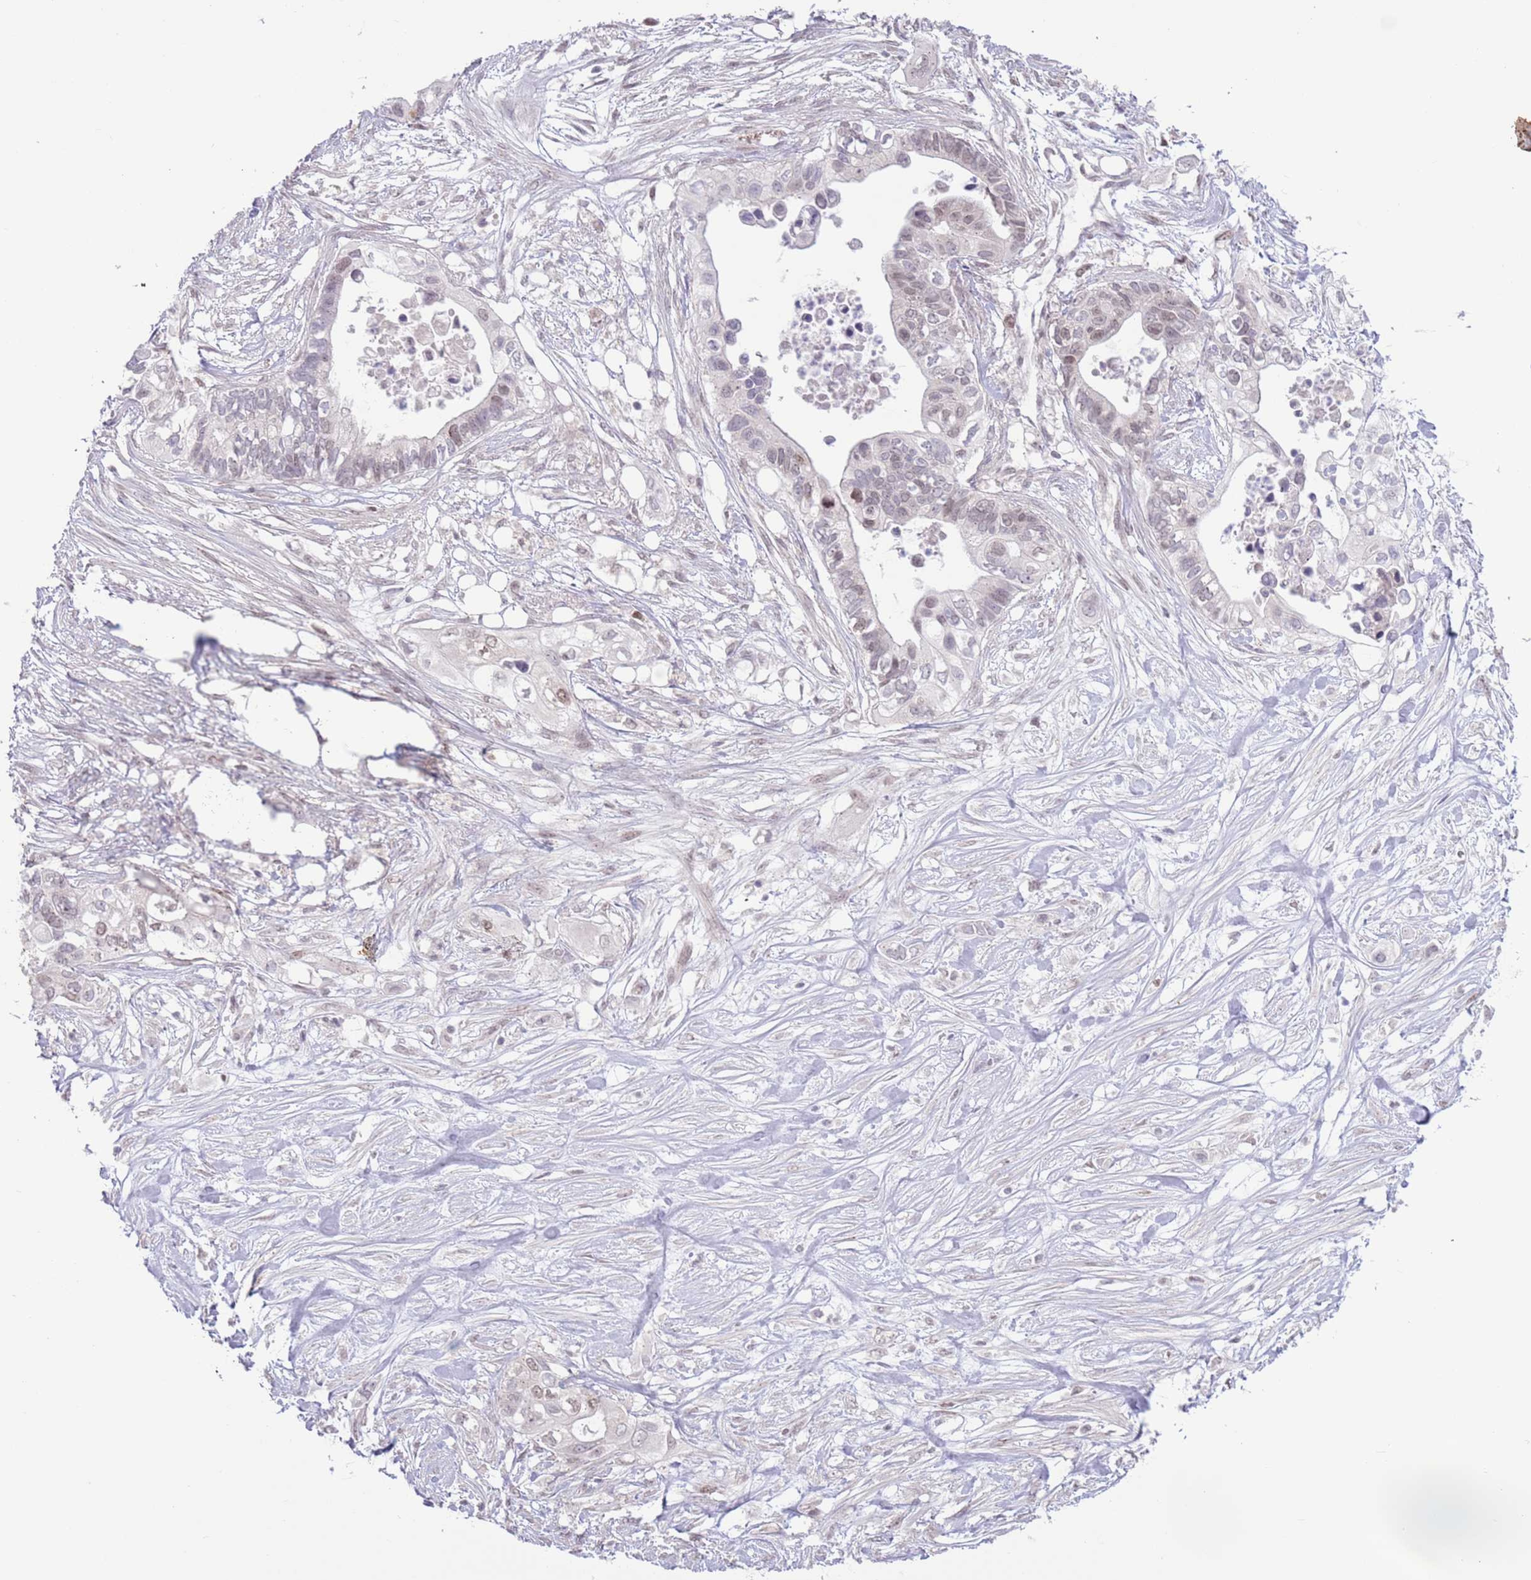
{"staining": {"intensity": "moderate", "quantity": "<25%", "location": "nuclear"}, "tissue": "pancreatic cancer", "cell_type": "Tumor cells", "image_type": "cancer", "snomed": [{"axis": "morphology", "description": "Adenocarcinoma, NOS"}, {"axis": "topography", "description": "Pancreas"}], "caption": "Pancreatic cancer (adenocarcinoma) stained for a protein (brown) shows moderate nuclear positive staining in about <25% of tumor cells.", "gene": "MRPL34", "patient": {"sex": "female", "age": 63}}